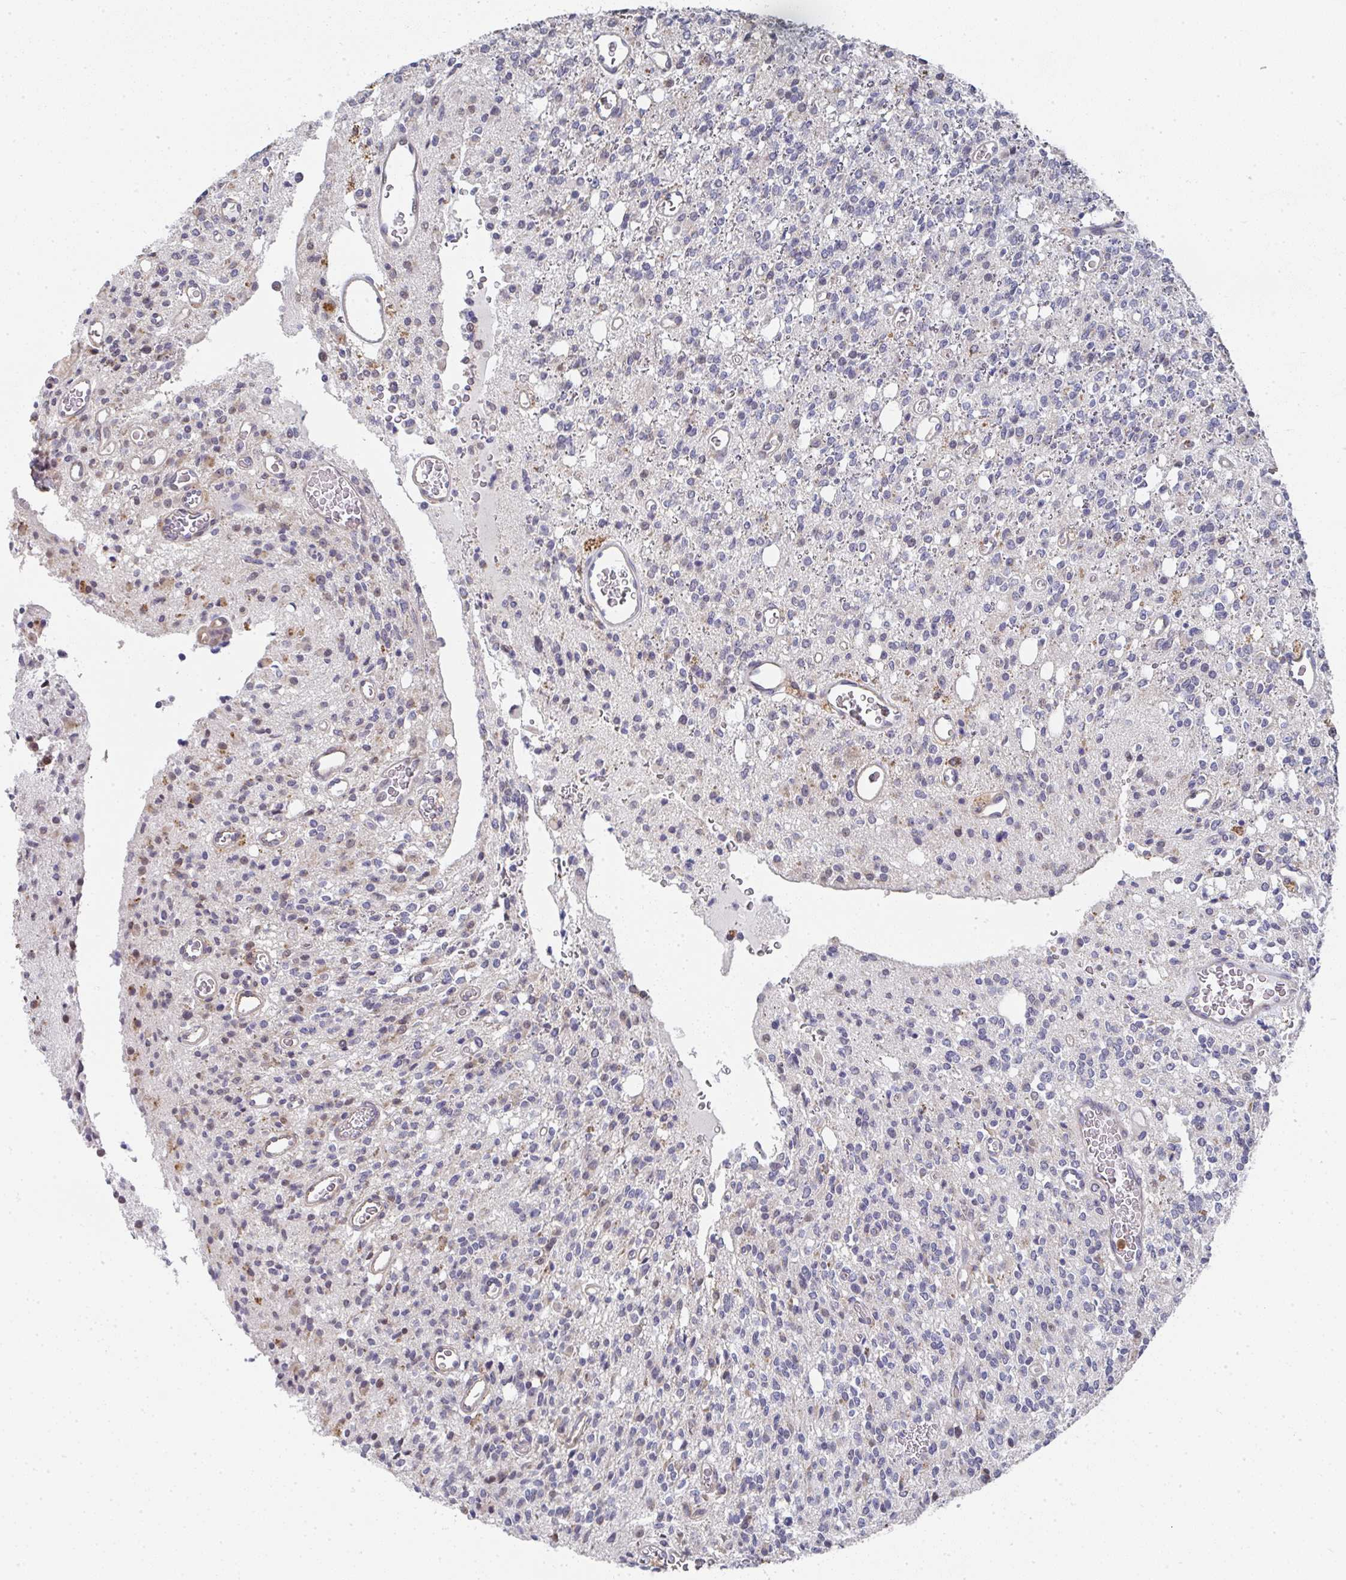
{"staining": {"intensity": "weak", "quantity": "<25%", "location": "cytoplasmic/membranous"}, "tissue": "glioma", "cell_type": "Tumor cells", "image_type": "cancer", "snomed": [{"axis": "morphology", "description": "Glioma, malignant, High grade"}, {"axis": "topography", "description": "Brain"}], "caption": "Immunohistochemistry (IHC) of glioma reveals no expression in tumor cells. (DAB immunohistochemistry, high magnification).", "gene": "NCF1", "patient": {"sex": "male", "age": 34}}